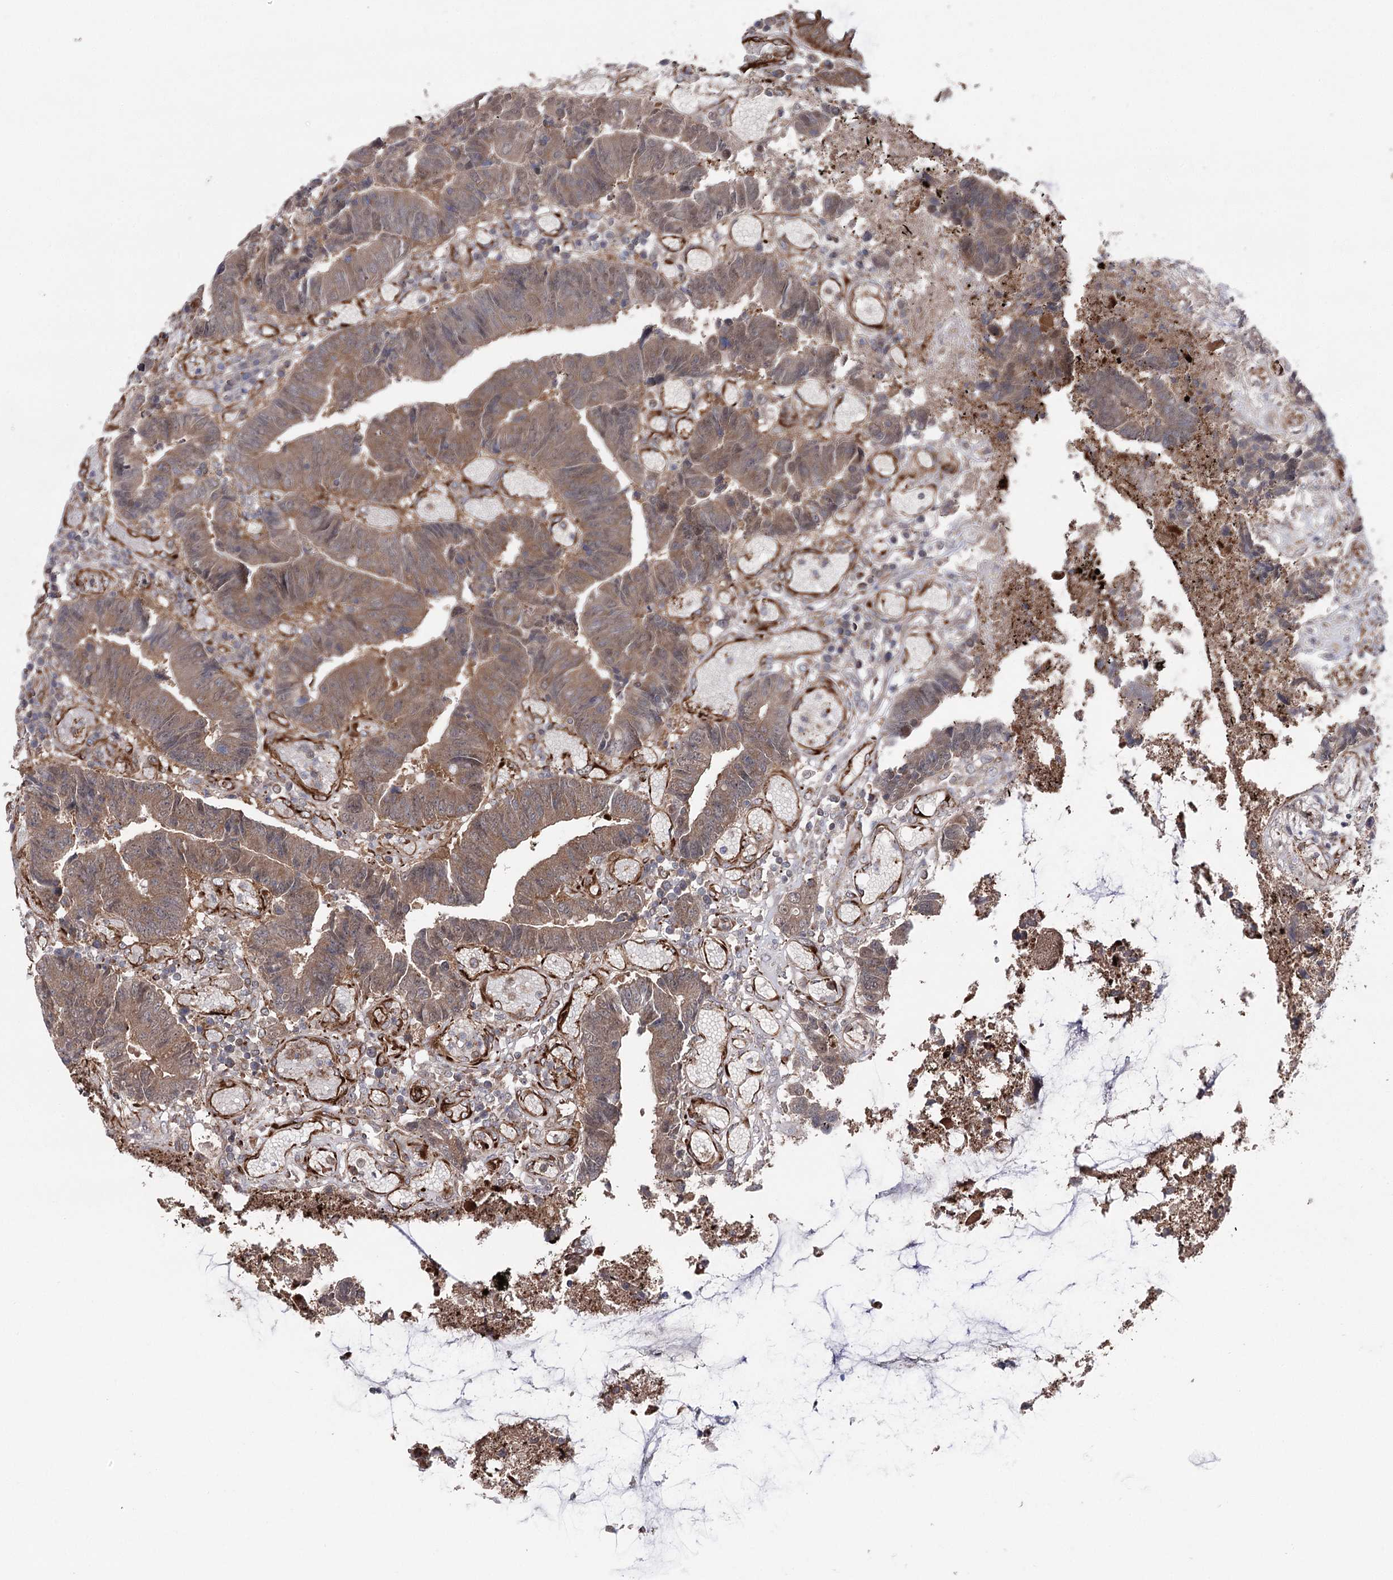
{"staining": {"intensity": "moderate", "quantity": ">75%", "location": "cytoplasmic/membranous"}, "tissue": "colorectal cancer", "cell_type": "Tumor cells", "image_type": "cancer", "snomed": [{"axis": "morphology", "description": "Adenocarcinoma, NOS"}, {"axis": "topography", "description": "Rectum"}], "caption": "Immunohistochemical staining of human colorectal cancer demonstrates medium levels of moderate cytoplasmic/membranous protein positivity in about >75% of tumor cells.", "gene": "MIB1", "patient": {"sex": "male", "age": 84}}